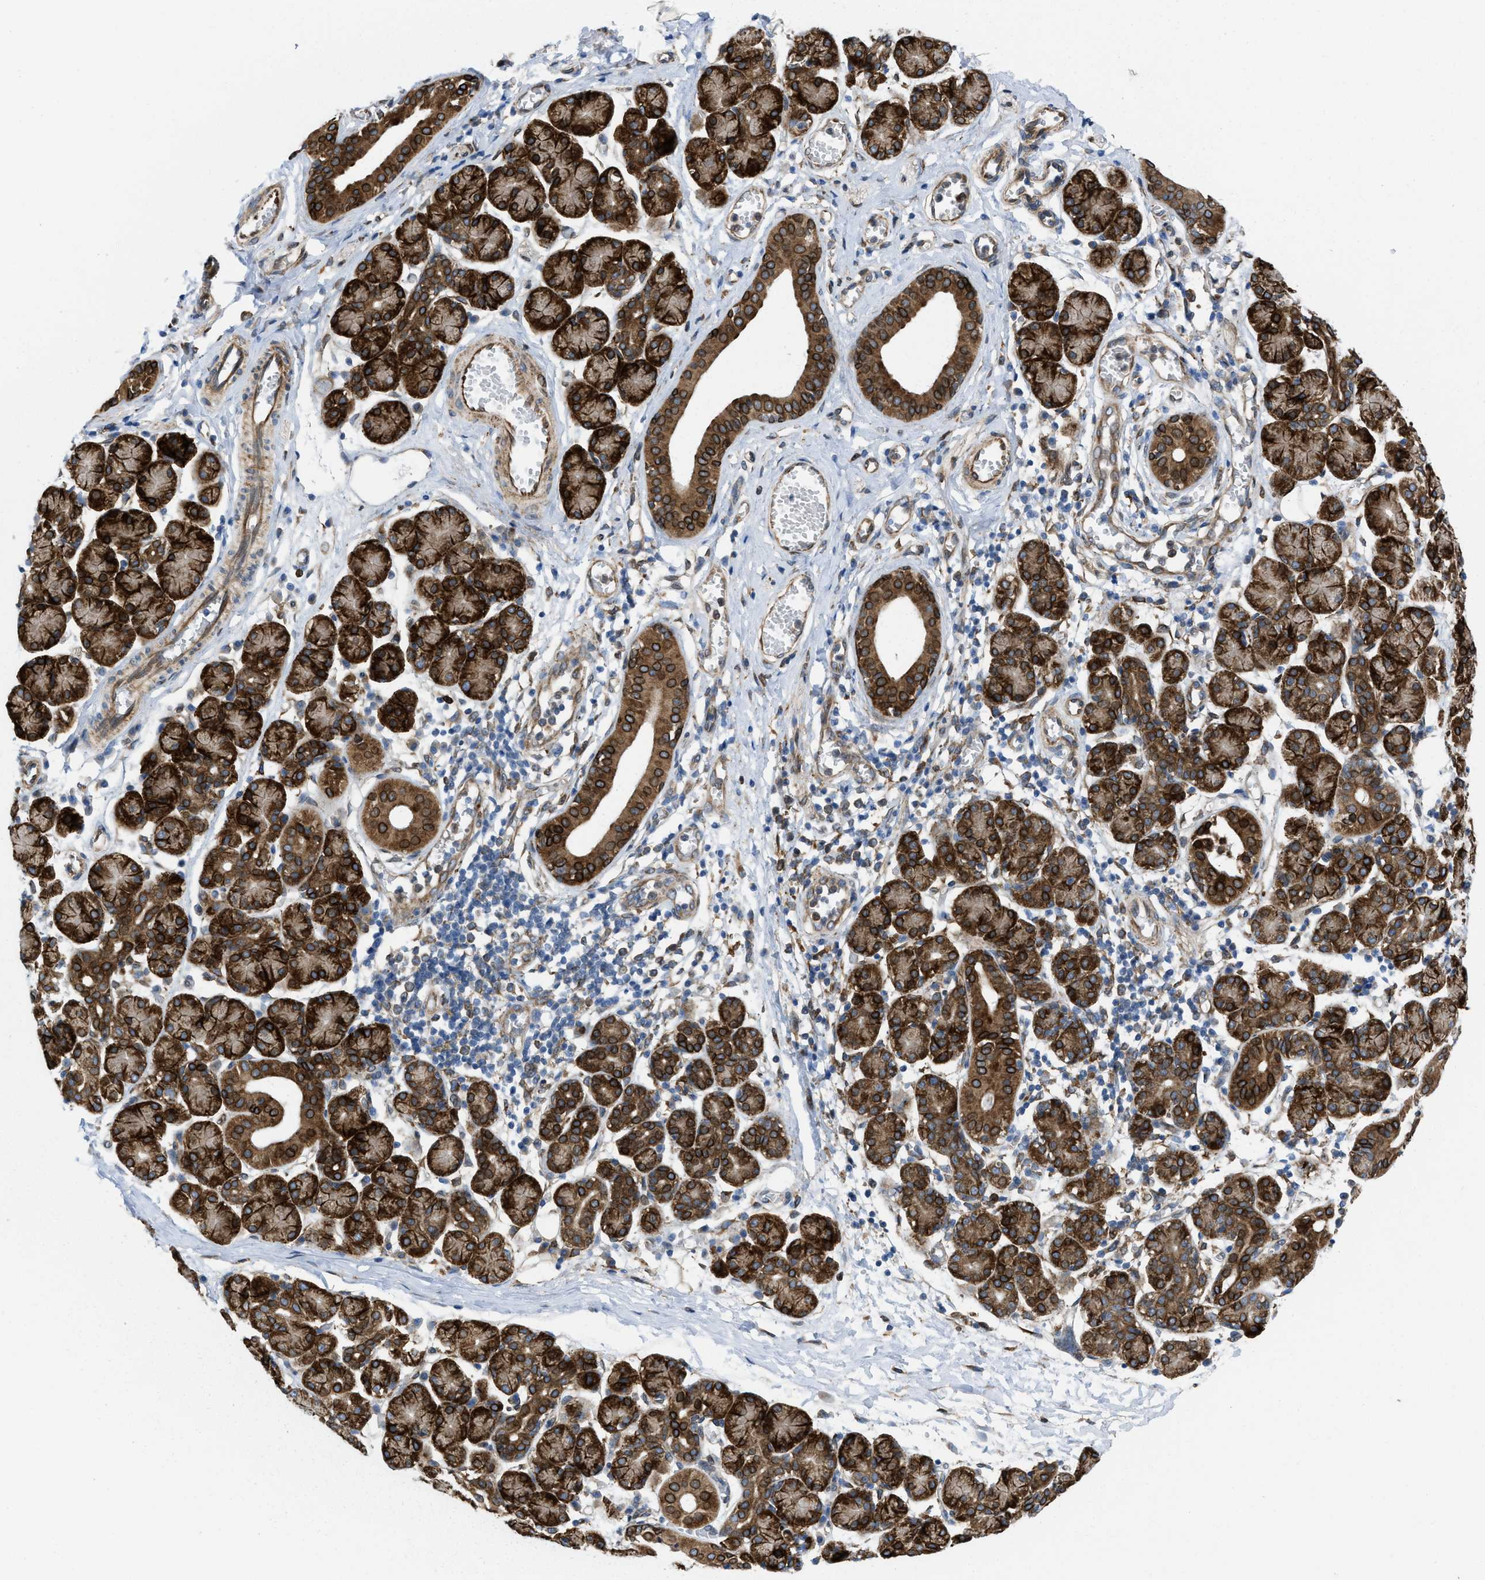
{"staining": {"intensity": "strong", "quantity": ">75%", "location": "cytoplasmic/membranous"}, "tissue": "salivary gland", "cell_type": "Glandular cells", "image_type": "normal", "snomed": [{"axis": "morphology", "description": "Normal tissue, NOS"}, {"axis": "morphology", "description": "Inflammation, NOS"}, {"axis": "topography", "description": "Lymph node"}, {"axis": "topography", "description": "Salivary gland"}], "caption": "Immunohistochemistry (DAB (3,3'-diaminobenzidine)) staining of normal salivary gland exhibits strong cytoplasmic/membranous protein staining in approximately >75% of glandular cells.", "gene": "ERLIN2", "patient": {"sex": "male", "age": 3}}